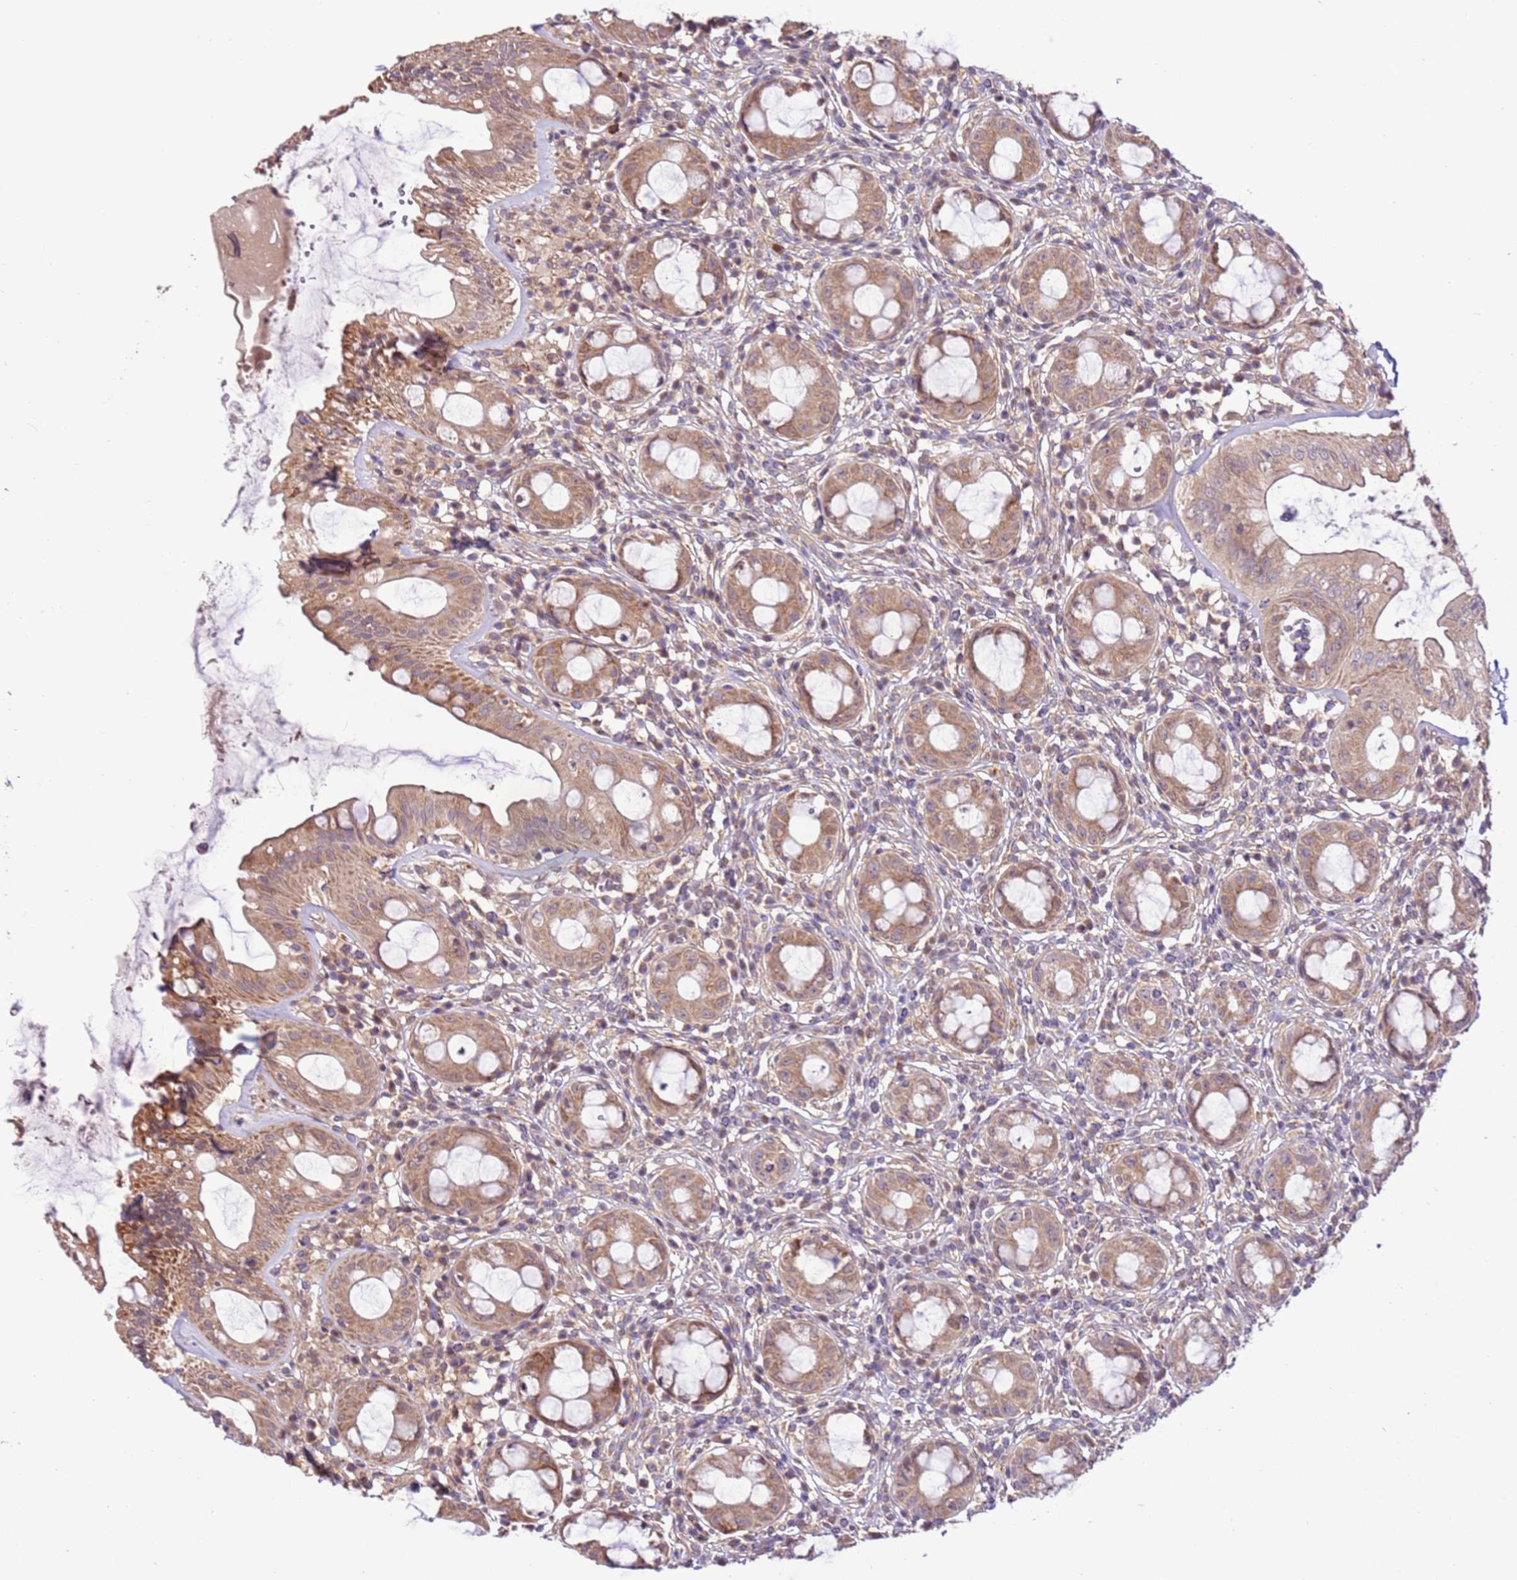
{"staining": {"intensity": "moderate", "quantity": ">75%", "location": "cytoplasmic/membranous"}, "tissue": "rectum", "cell_type": "Glandular cells", "image_type": "normal", "snomed": [{"axis": "morphology", "description": "Normal tissue, NOS"}, {"axis": "topography", "description": "Rectum"}], "caption": "Immunohistochemical staining of unremarkable rectum exhibits >75% levels of moderate cytoplasmic/membranous protein positivity in about >75% of glandular cells.", "gene": "SCARA3", "patient": {"sex": "female", "age": 57}}